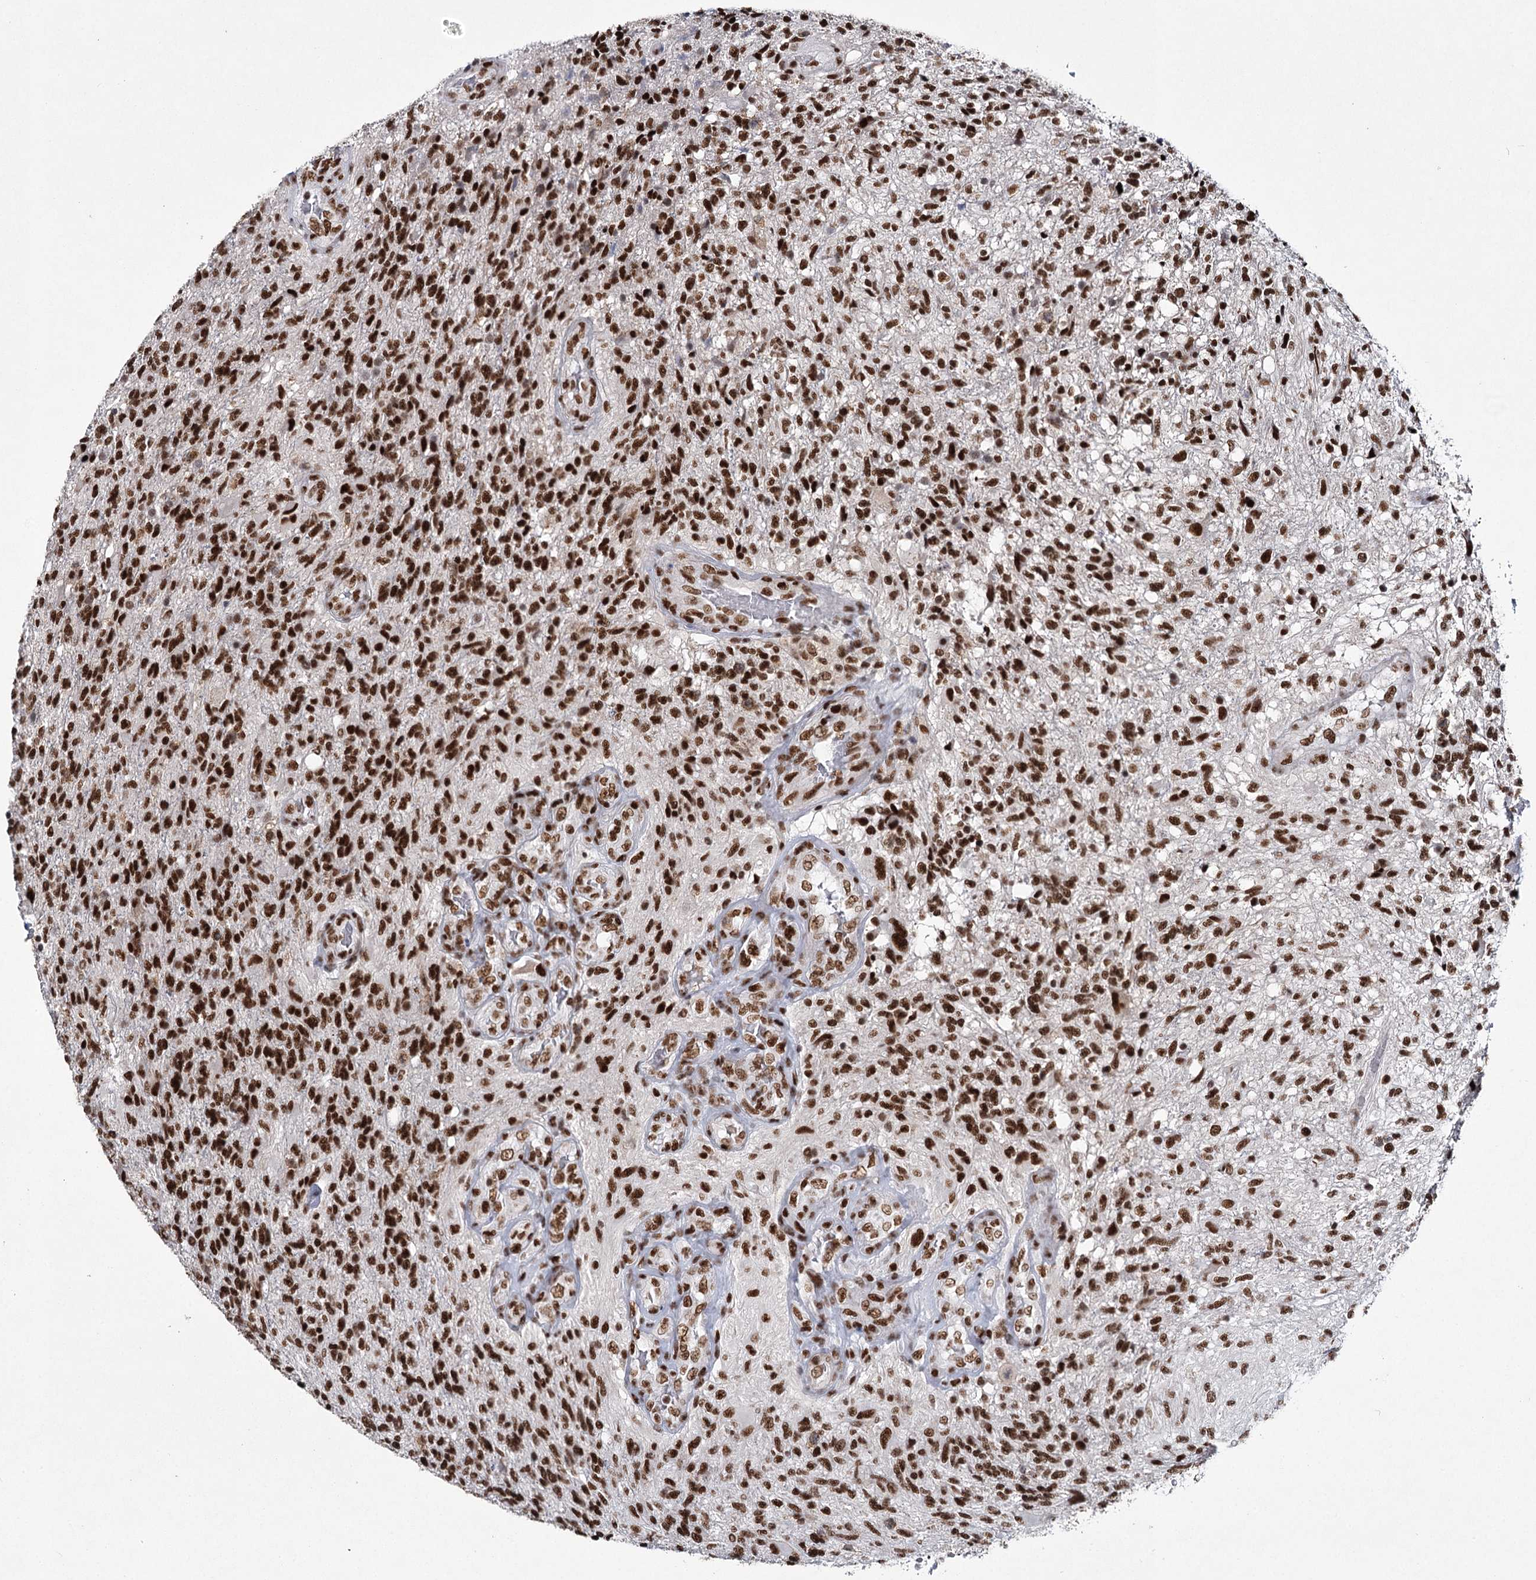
{"staining": {"intensity": "strong", "quantity": ">75%", "location": "nuclear"}, "tissue": "glioma", "cell_type": "Tumor cells", "image_type": "cancer", "snomed": [{"axis": "morphology", "description": "Glioma, malignant, High grade"}, {"axis": "topography", "description": "Brain"}], "caption": "Malignant high-grade glioma stained with a brown dye reveals strong nuclear positive positivity in approximately >75% of tumor cells.", "gene": "SCAF8", "patient": {"sex": "male", "age": 56}}